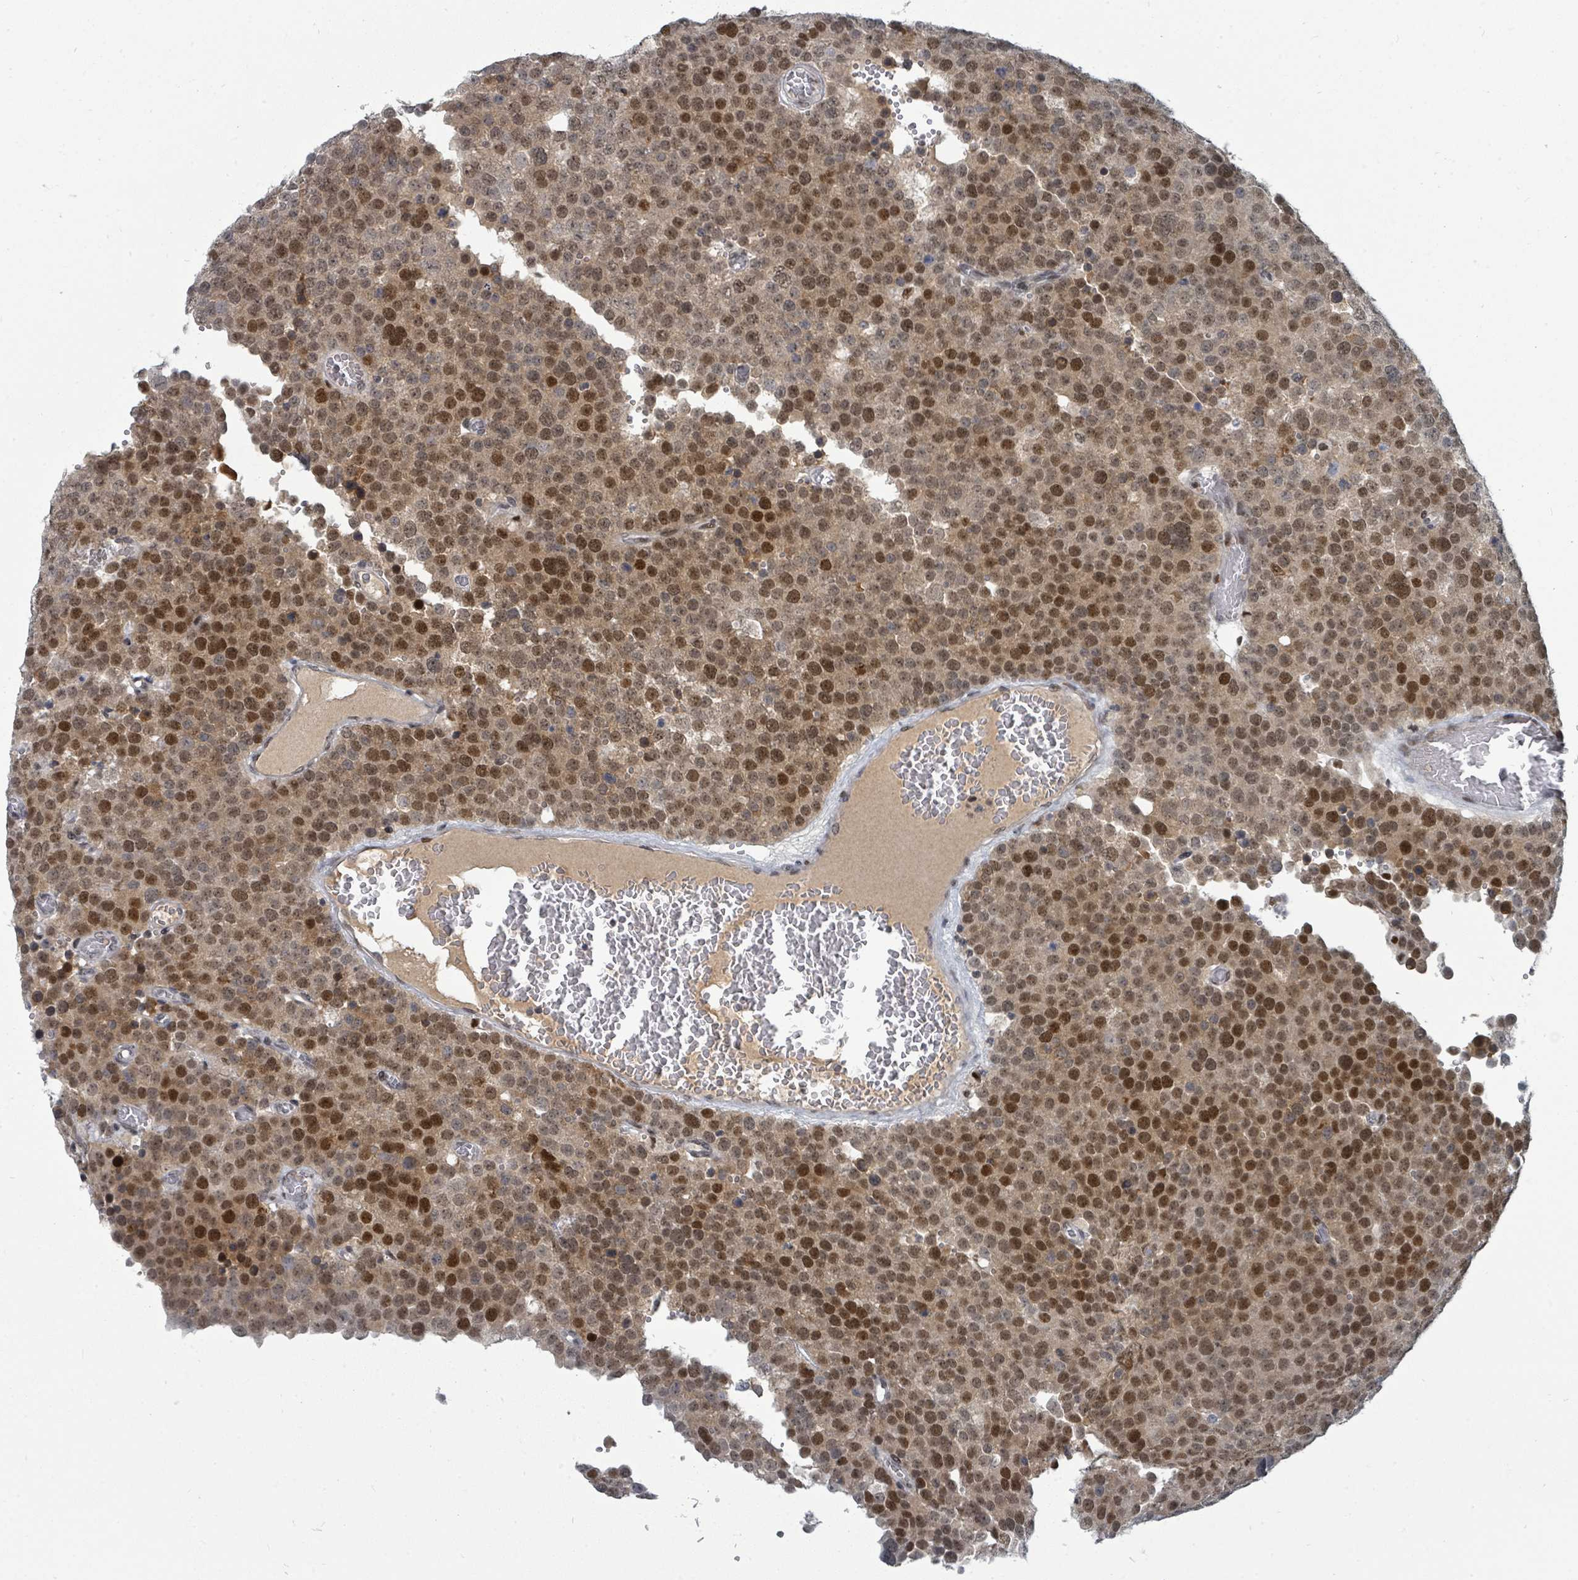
{"staining": {"intensity": "strong", "quantity": ">75%", "location": "nuclear"}, "tissue": "testis cancer", "cell_type": "Tumor cells", "image_type": "cancer", "snomed": [{"axis": "morphology", "description": "Normal tissue, NOS"}, {"axis": "morphology", "description": "Seminoma, NOS"}, {"axis": "topography", "description": "Testis"}], "caption": "Immunohistochemistry histopathology image of testis cancer (seminoma) stained for a protein (brown), which shows high levels of strong nuclear positivity in approximately >75% of tumor cells.", "gene": "UCK1", "patient": {"sex": "male", "age": 71}}